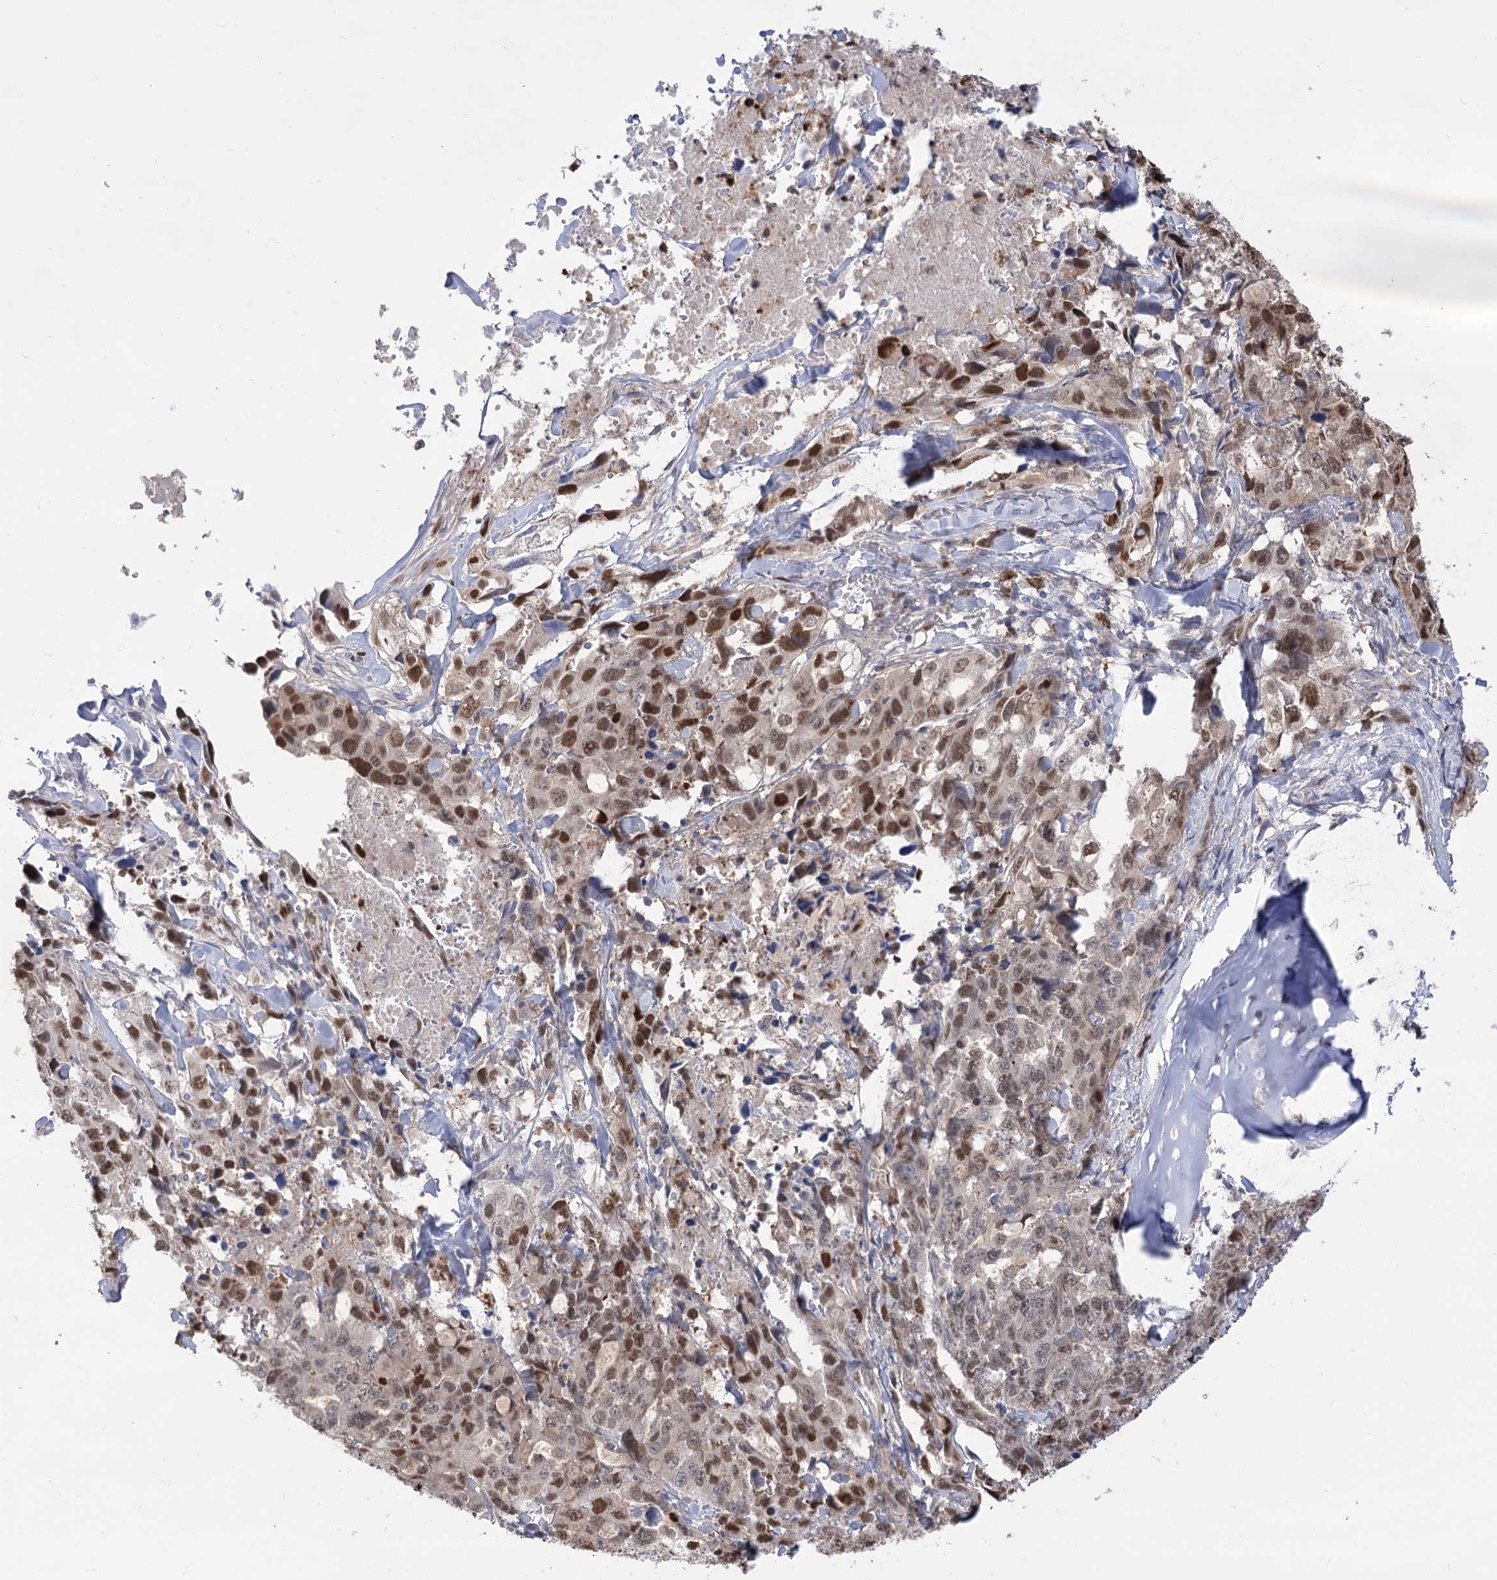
{"staining": {"intensity": "moderate", "quantity": ">75%", "location": "nuclear"}, "tissue": "lung cancer", "cell_type": "Tumor cells", "image_type": "cancer", "snomed": [{"axis": "morphology", "description": "Adenocarcinoma, NOS"}, {"axis": "topography", "description": "Lung"}], "caption": "Immunohistochemistry histopathology image of lung adenocarcinoma stained for a protein (brown), which exhibits medium levels of moderate nuclear positivity in approximately >75% of tumor cells.", "gene": "SIAE", "patient": {"sex": "female", "age": 51}}